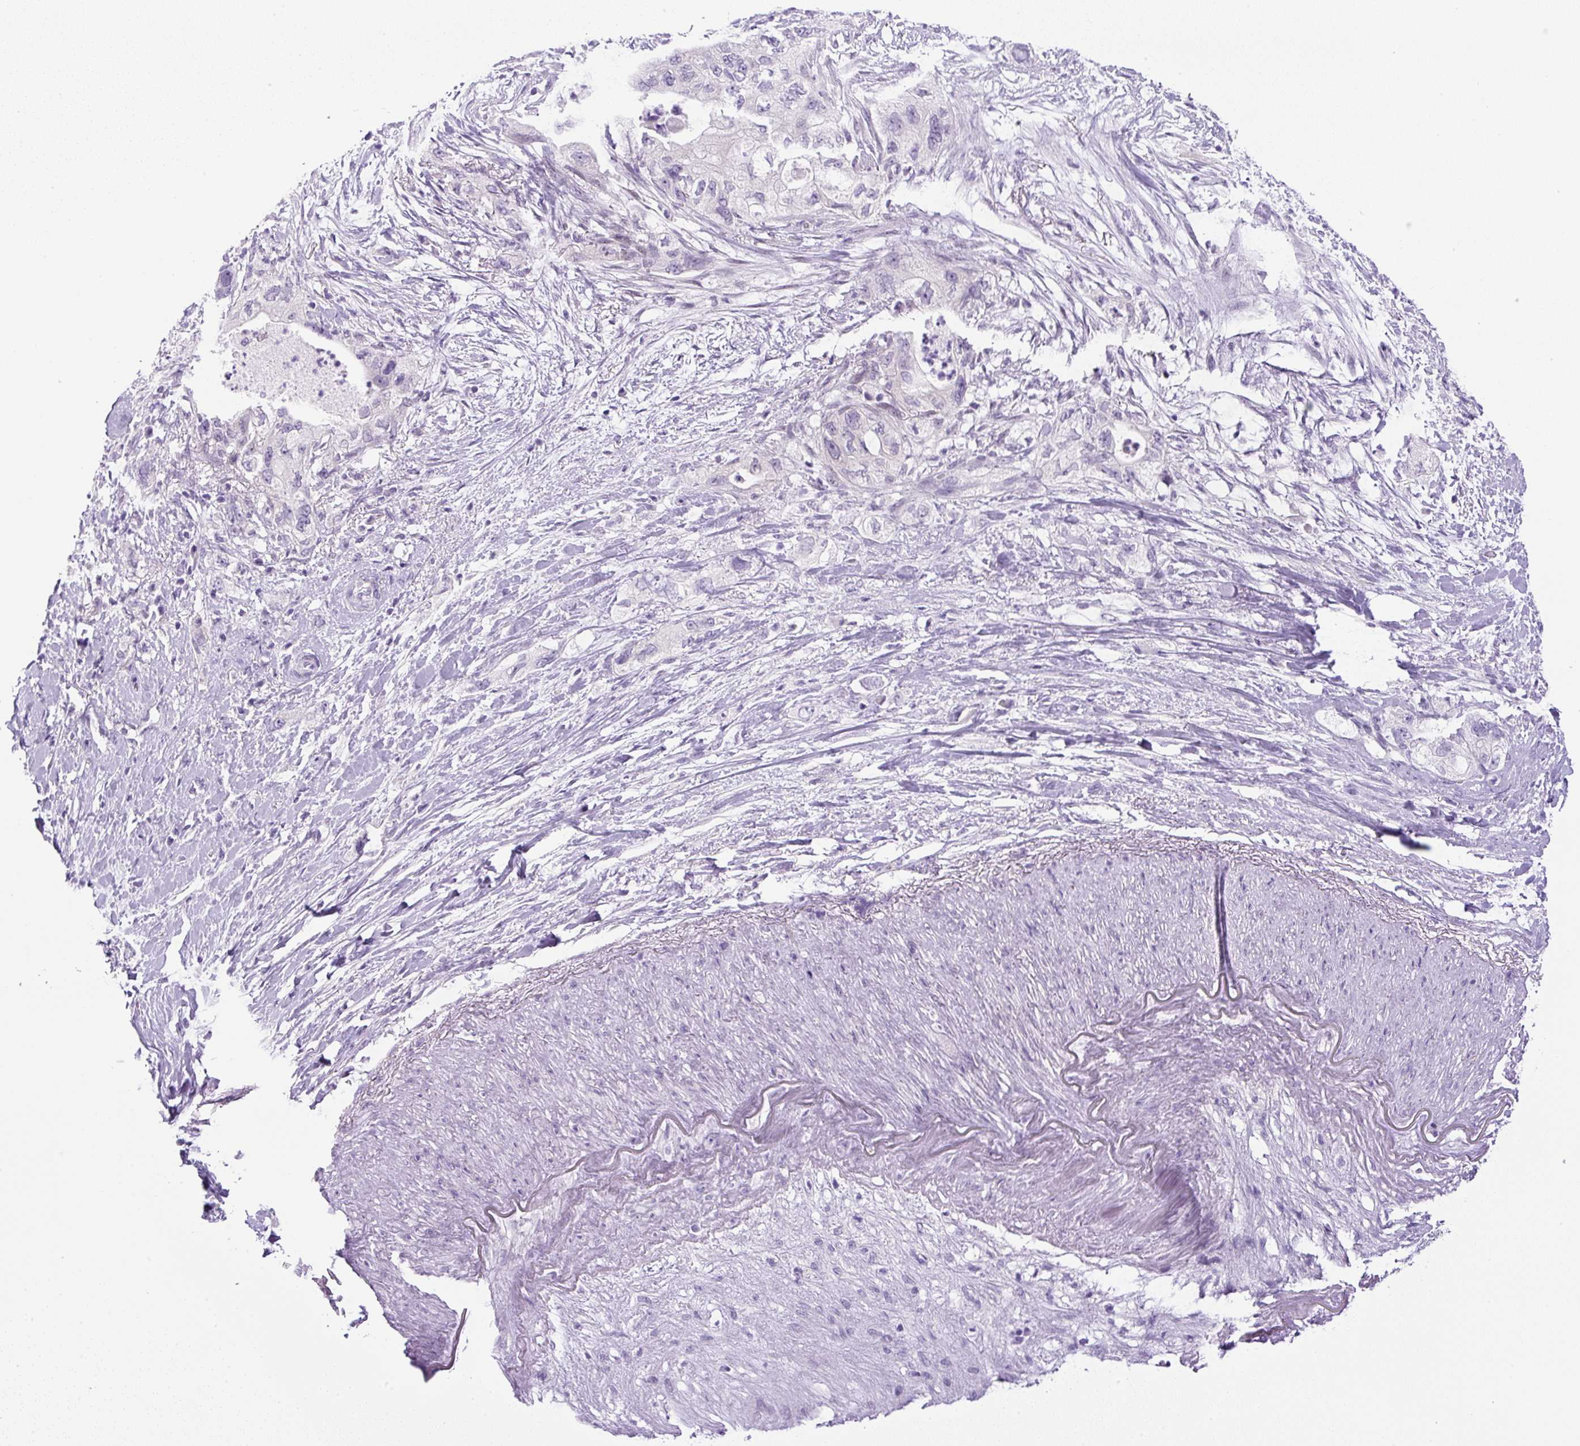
{"staining": {"intensity": "negative", "quantity": "none", "location": "none"}, "tissue": "pancreatic cancer", "cell_type": "Tumor cells", "image_type": "cancer", "snomed": [{"axis": "morphology", "description": "Adenocarcinoma, NOS"}, {"axis": "topography", "description": "Pancreas"}], "caption": "Pancreatic adenocarcinoma was stained to show a protein in brown. There is no significant expression in tumor cells.", "gene": "RHBDD2", "patient": {"sex": "female", "age": 73}}